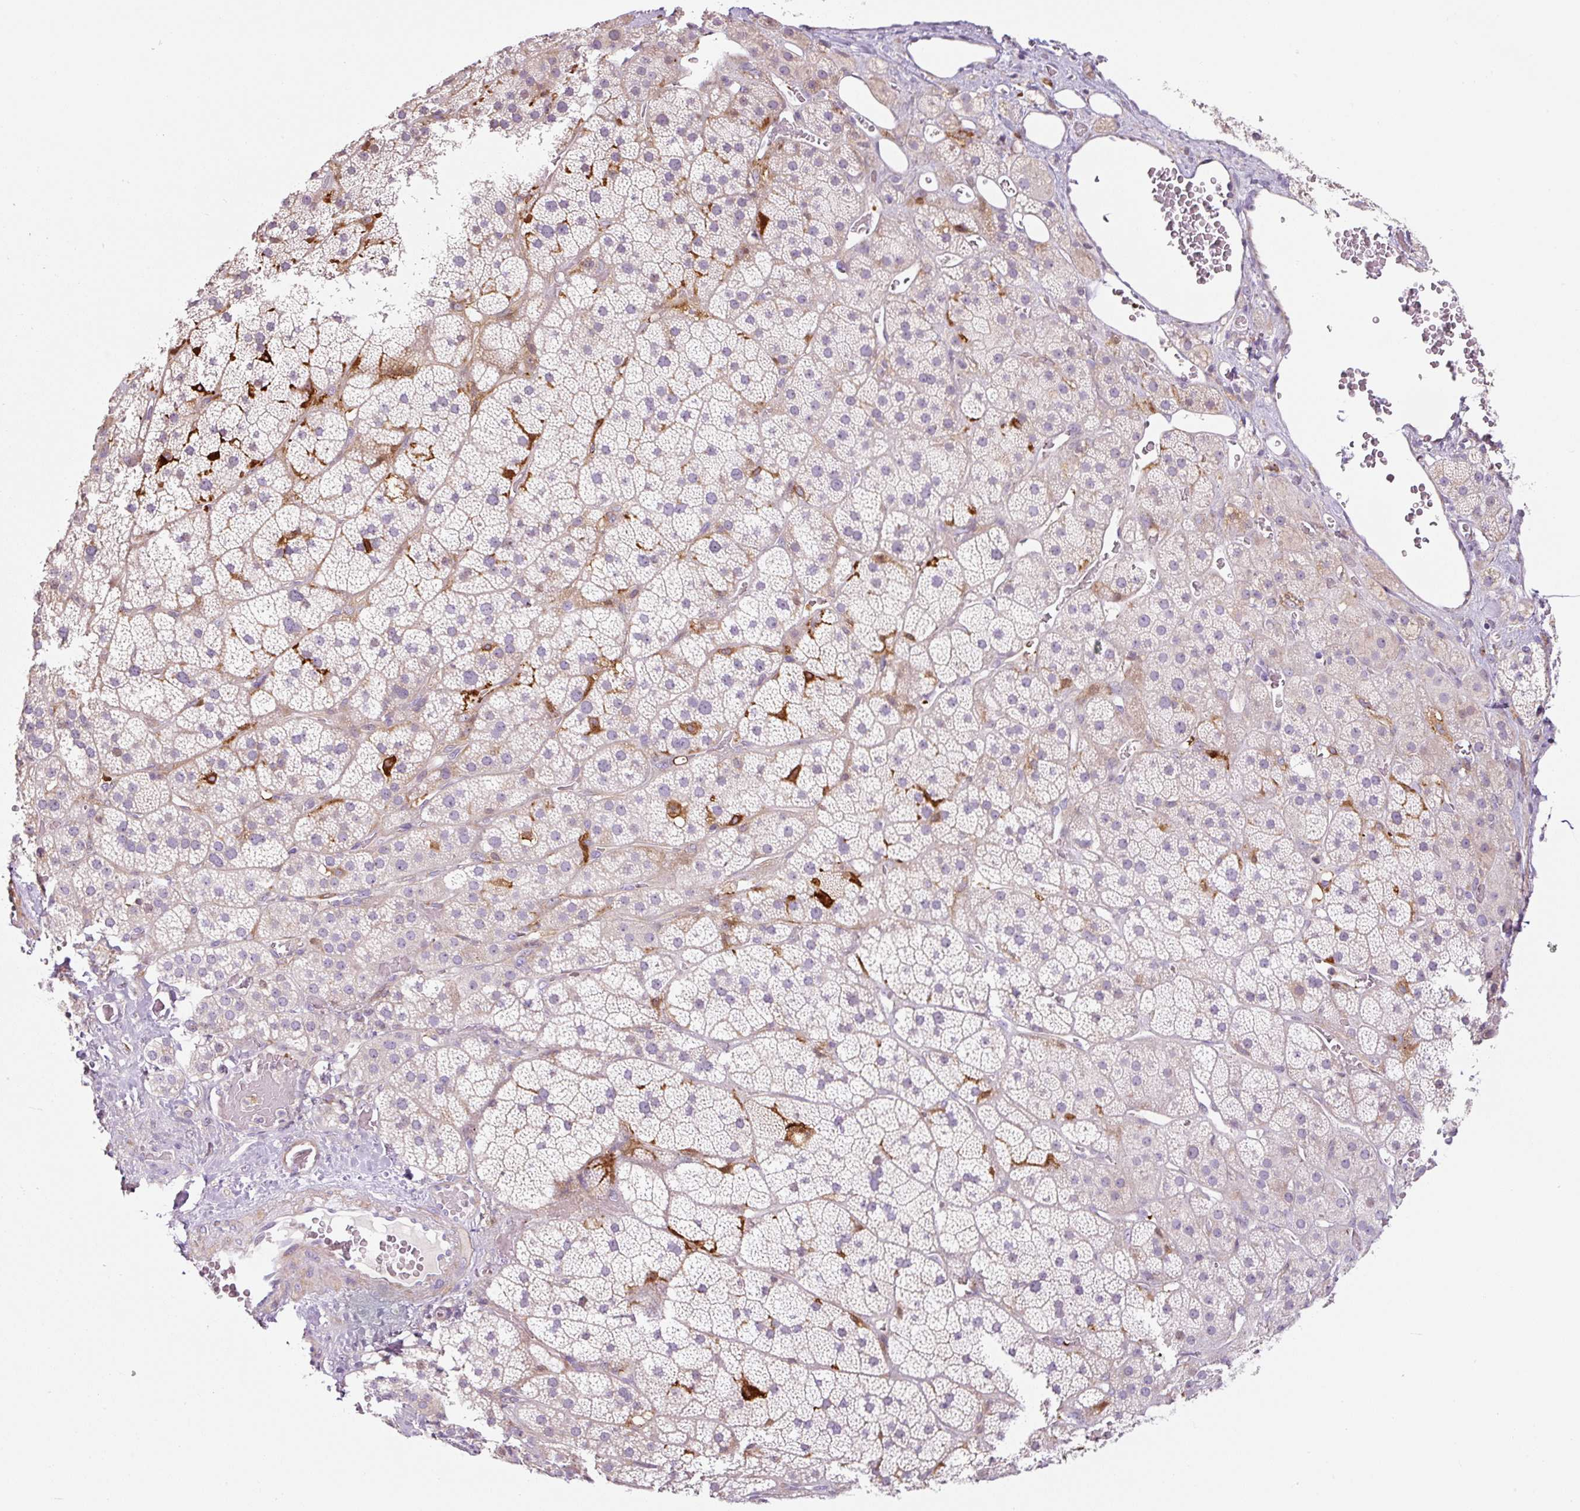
{"staining": {"intensity": "weak", "quantity": "25%-75%", "location": "cytoplasmic/membranous"}, "tissue": "adrenal gland", "cell_type": "Glandular cells", "image_type": "normal", "snomed": [{"axis": "morphology", "description": "Normal tissue, NOS"}, {"axis": "topography", "description": "Adrenal gland"}], "caption": "Adrenal gland was stained to show a protein in brown. There is low levels of weak cytoplasmic/membranous staining in approximately 25%-75% of glandular cells. The protein of interest is shown in brown color, while the nuclei are stained blue.", "gene": "FUT10", "patient": {"sex": "male", "age": 57}}